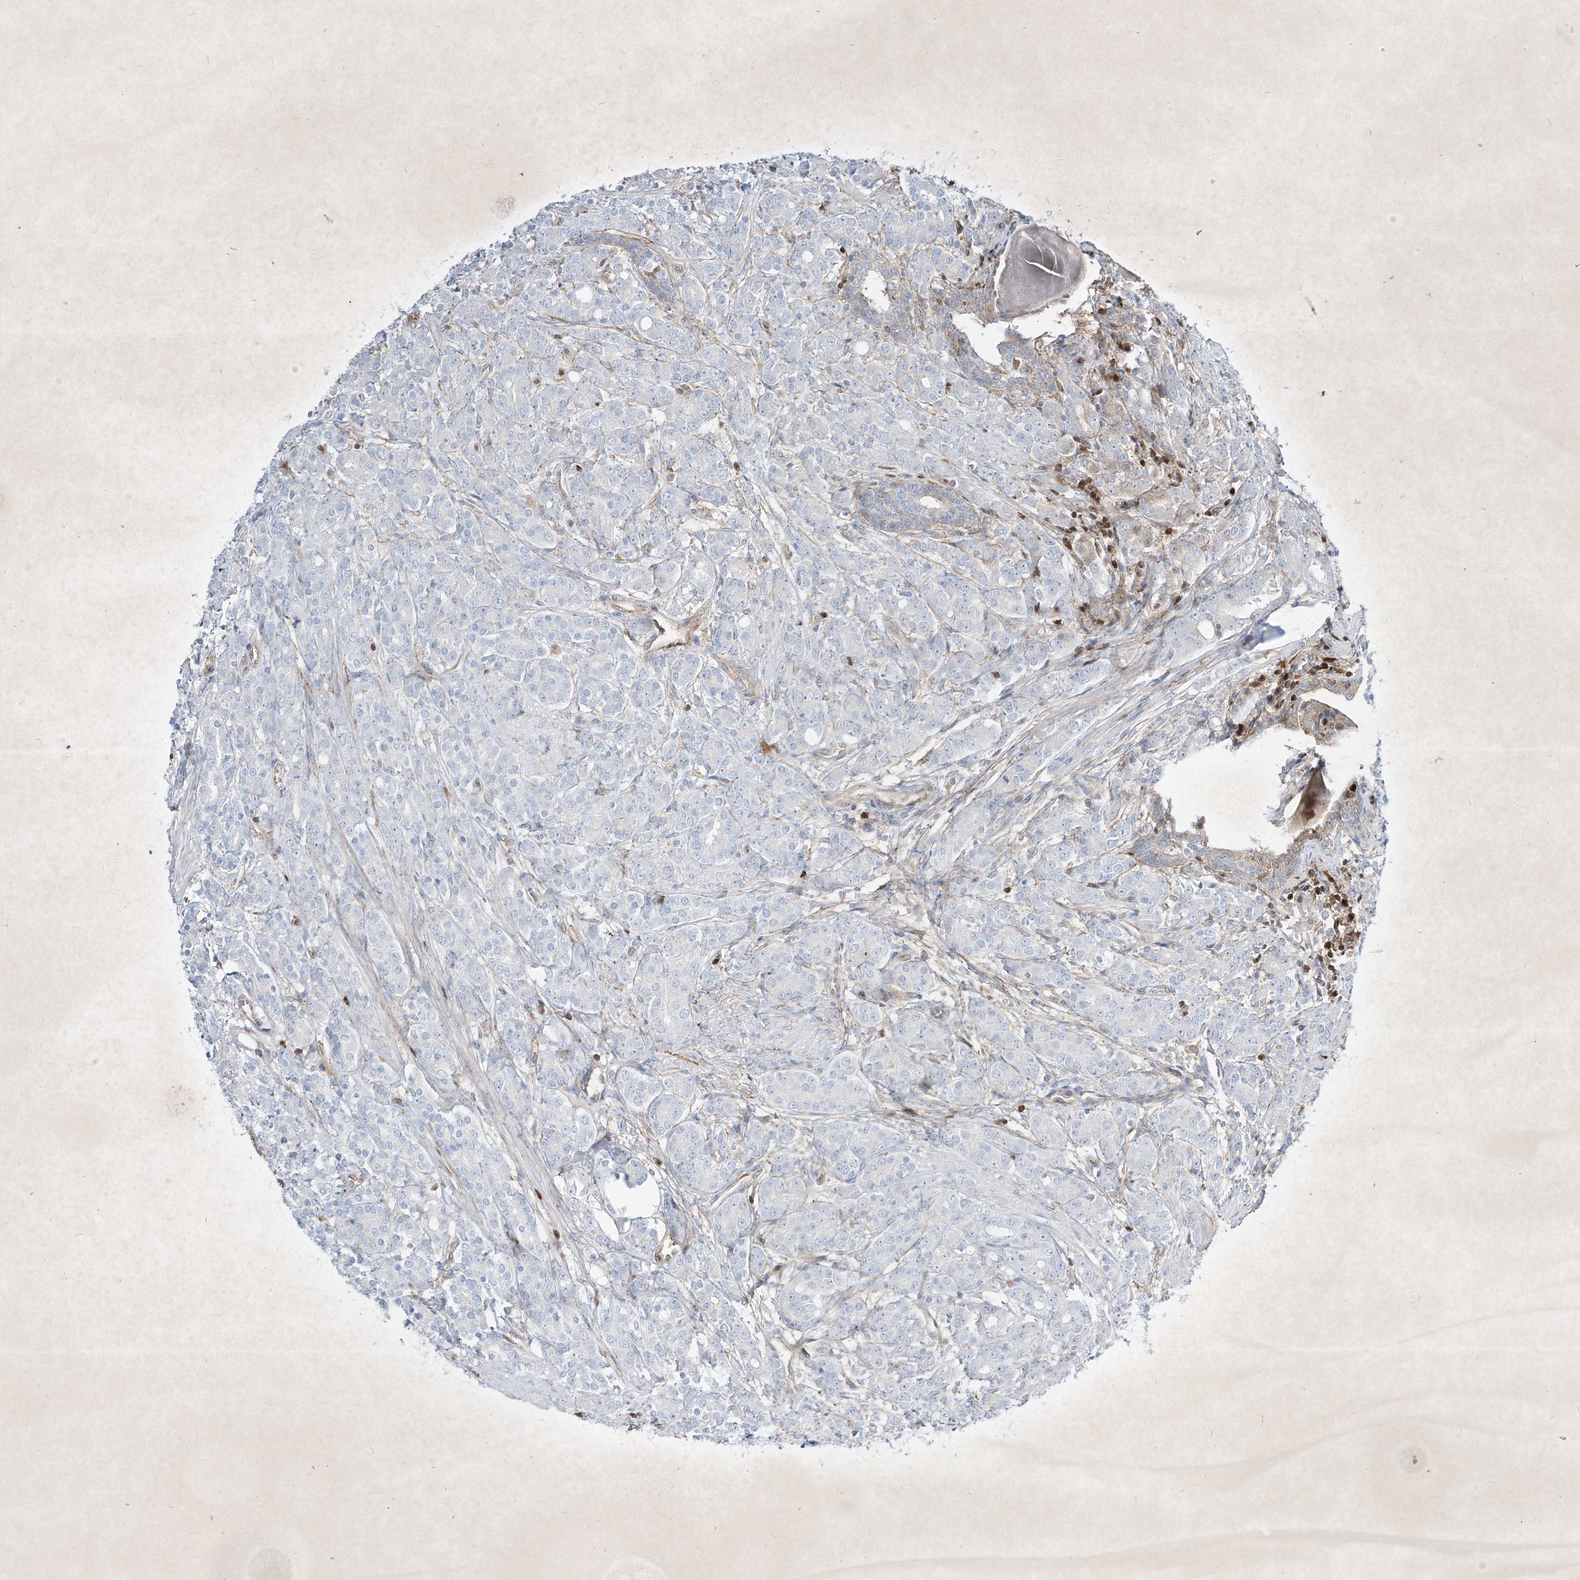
{"staining": {"intensity": "negative", "quantity": "none", "location": "none"}, "tissue": "prostate cancer", "cell_type": "Tumor cells", "image_type": "cancer", "snomed": [{"axis": "morphology", "description": "Adenocarcinoma, High grade"}, {"axis": "topography", "description": "Prostate"}], "caption": "This is an immunohistochemistry (IHC) micrograph of adenocarcinoma (high-grade) (prostate). There is no staining in tumor cells.", "gene": "PSMB10", "patient": {"sex": "male", "age": 62}}